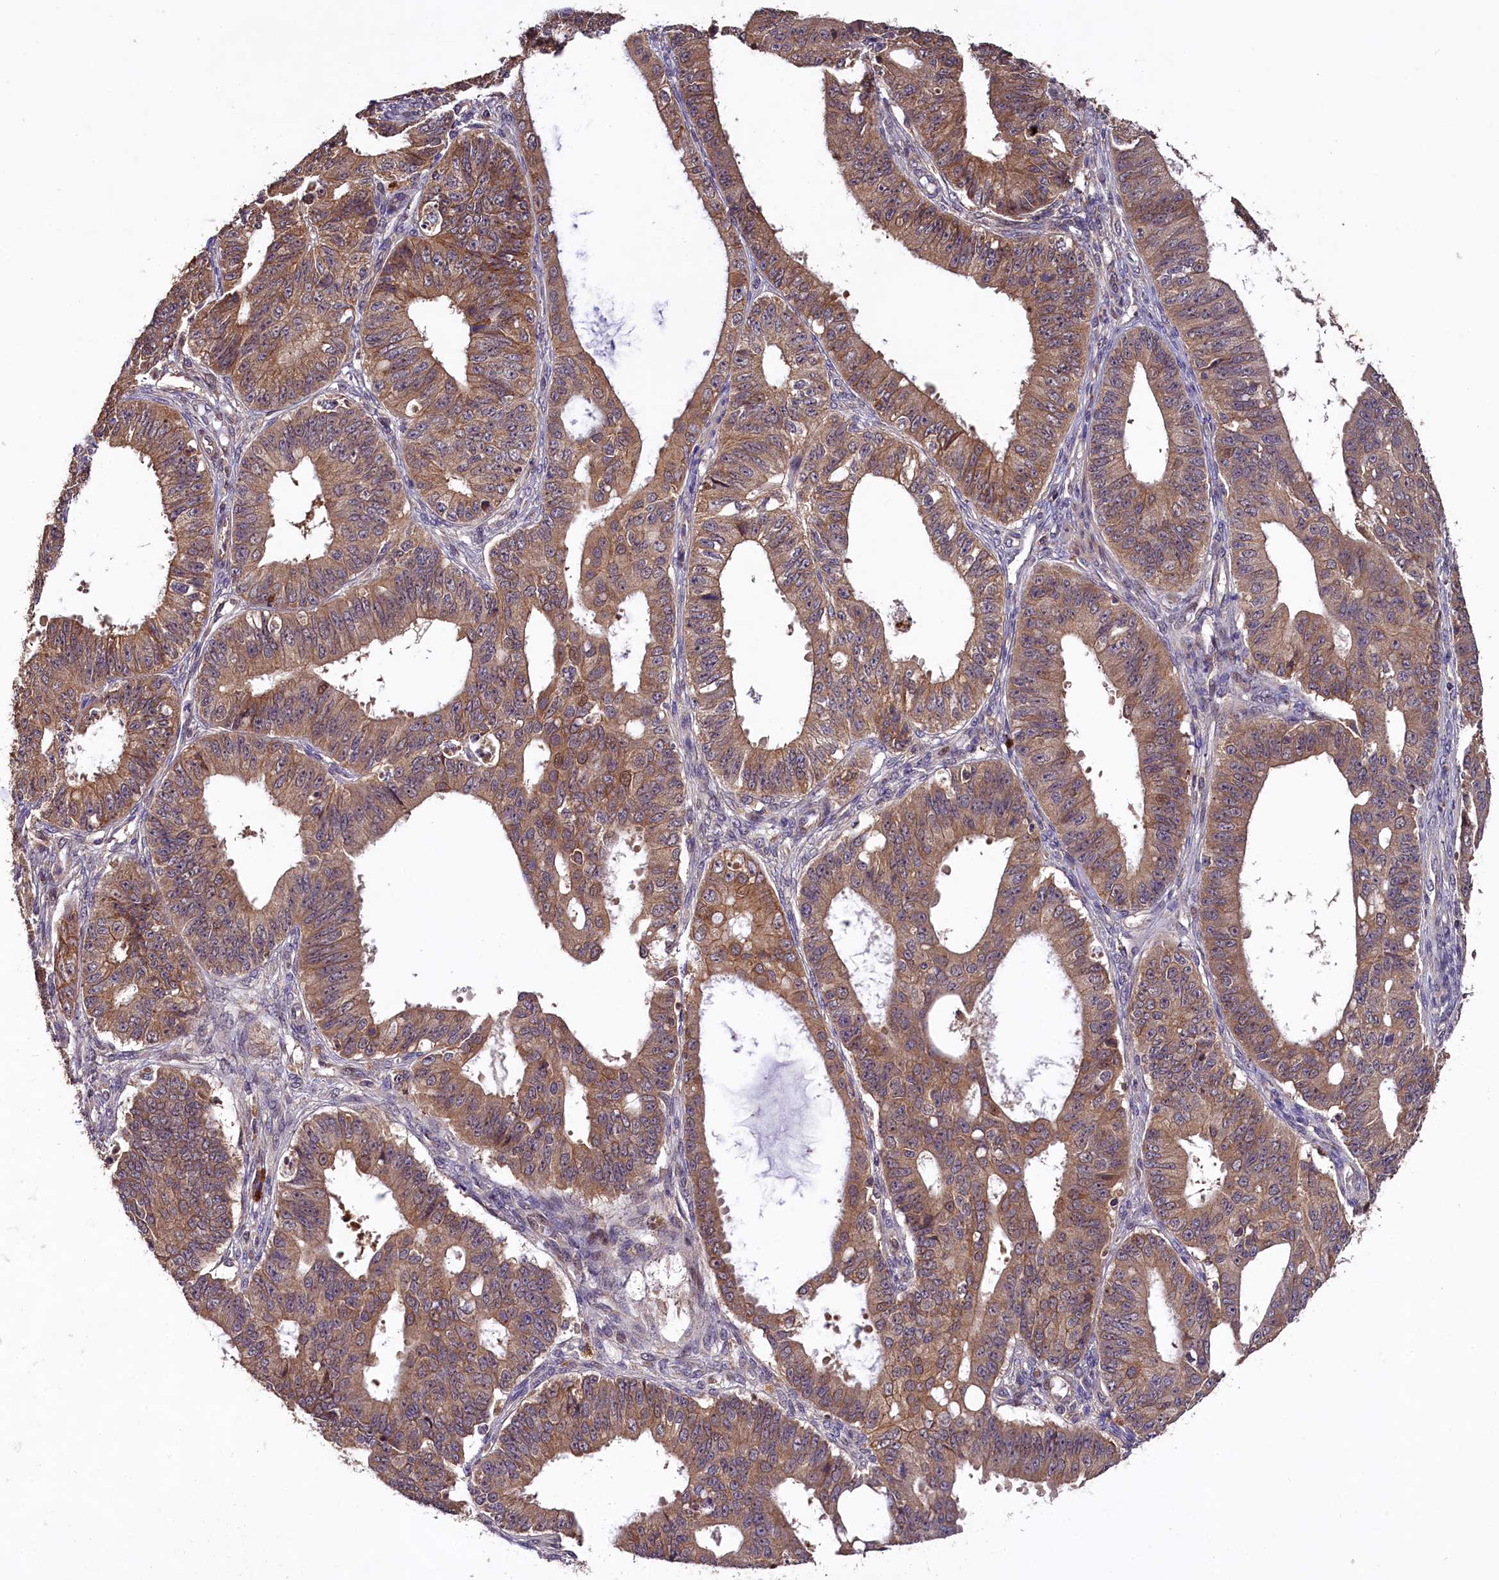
{"staining": {"intensity": "moderate", "quantity": ">75%", "location": "cytoplasmic/membranous"}, "tissue": "ovarian cancer", "cell_type": "Tumor cells", "image_type": "cancer", "snomed": [{"axis": "morphology", "description": "Carcinoma, endometroid"}, {"axis": "topography", "description": "Appendix"}, {"axis": "topography", "description": "Ovary"}], "caption": "Ovarian cancer (endometroid carcinoma) tissue exhibits moderate cytoplasmic/membranous staining in about >75% of tumor cells The protein of interest is stained brown, and the nuclei are stained in blue (DAB IHC with brightfield microscopy, high magnification).", "gene": "PLXNB1", "patient": {"sex": "female", "age": 42}}